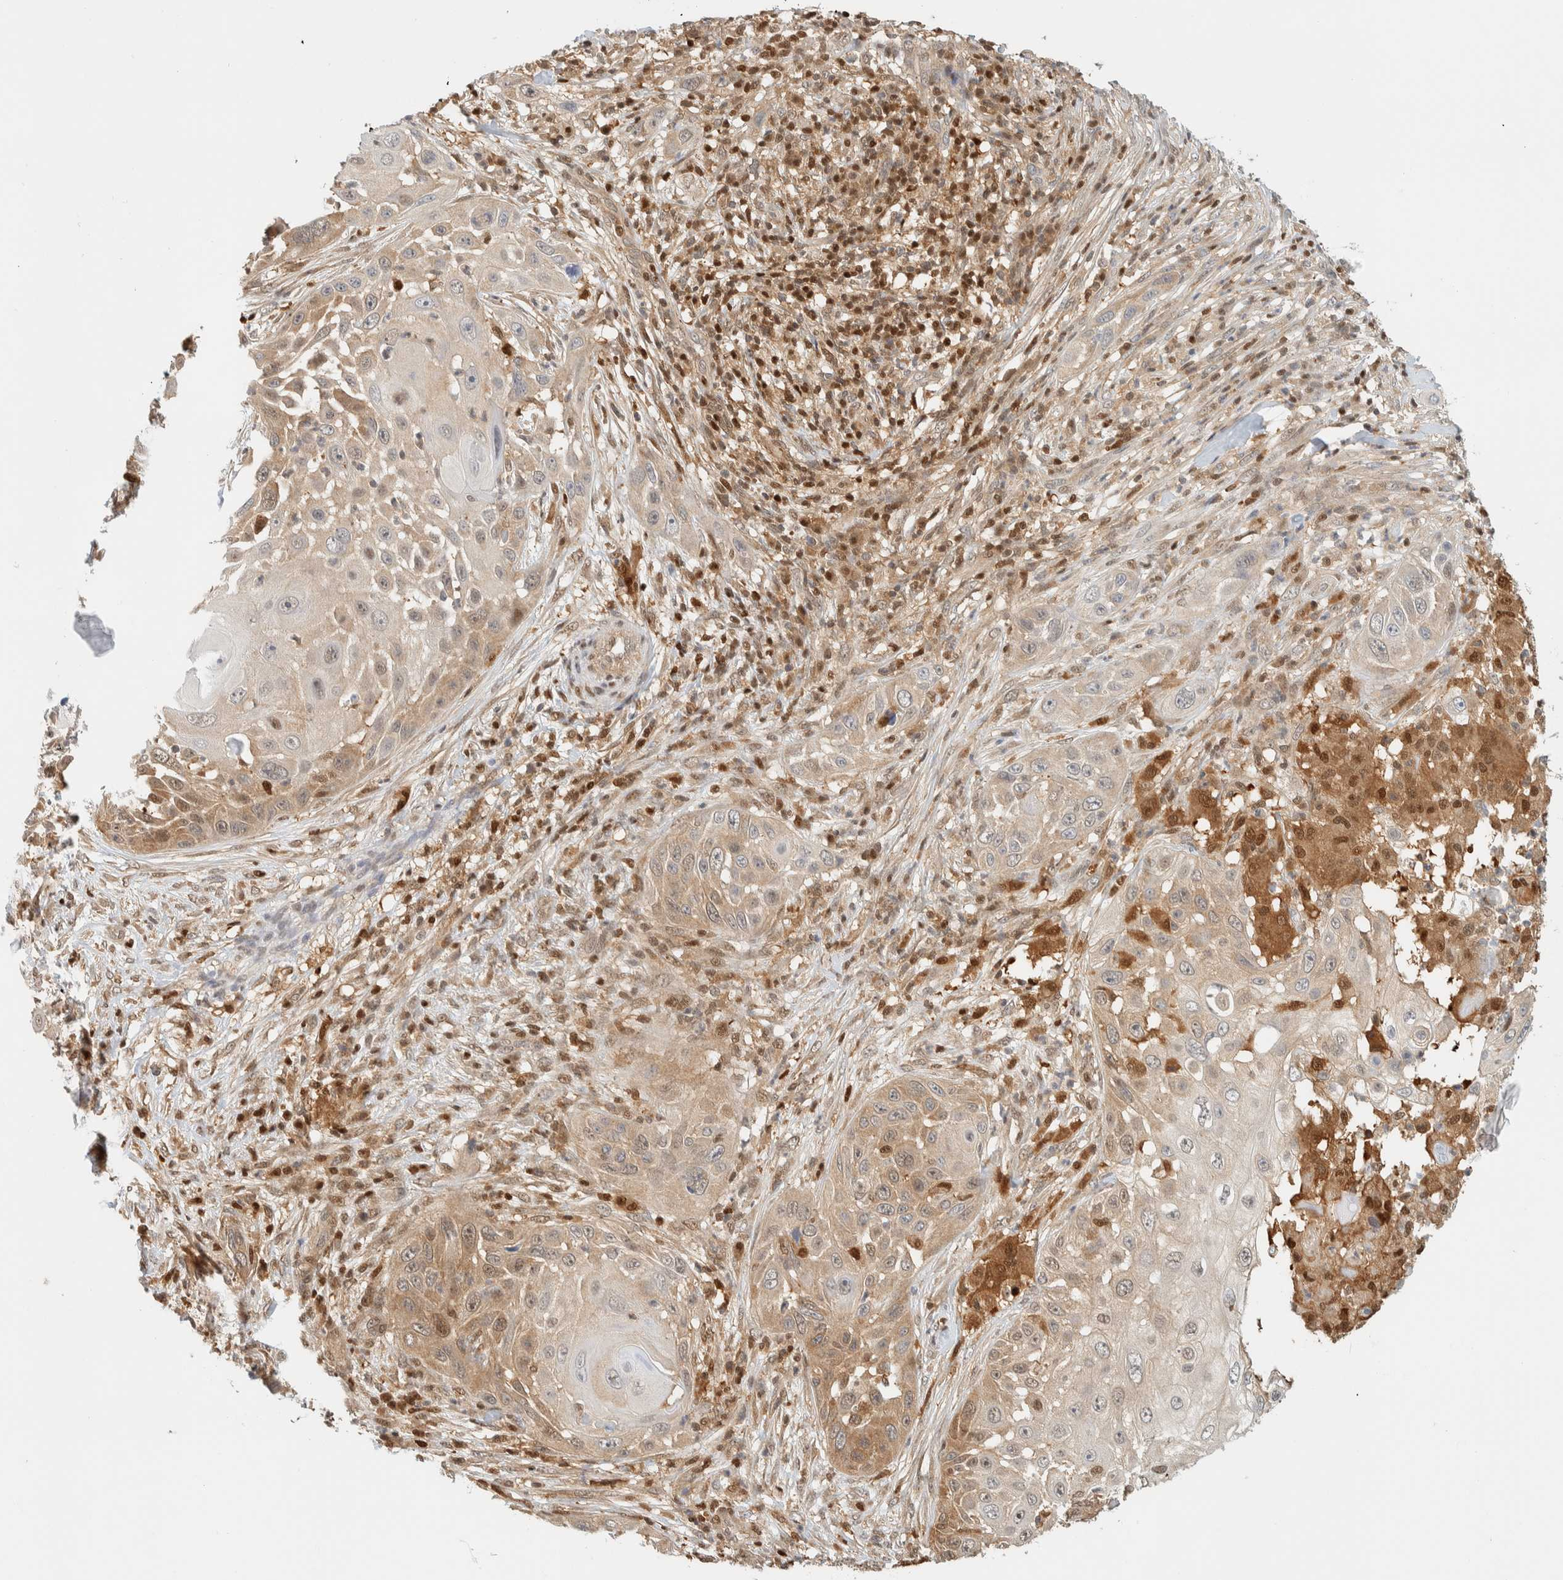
{"staining": {"intensity": "moderate", "quantity": "<25%", "location": "cytoplasmic/membranous,nuclear"}, "tissue": "skin cancer", "cell_type": "Tumor cells", "image_type": "cancer", "snomed": [{"axis": "morphology", "description": "Squamous cell carcinoma, NOS"}, {"axis": "topography", "description": "Skin"}], "caption": "This image displays immunohistochemistry staining of human squamous cell carcinoma (skin), with low moderate cytoplasmic/membranous and nuclear staining in approximately <25% of tumor cells.", "gene": "ZBTB37", "patient": {"sex": "female", "age": 44}}